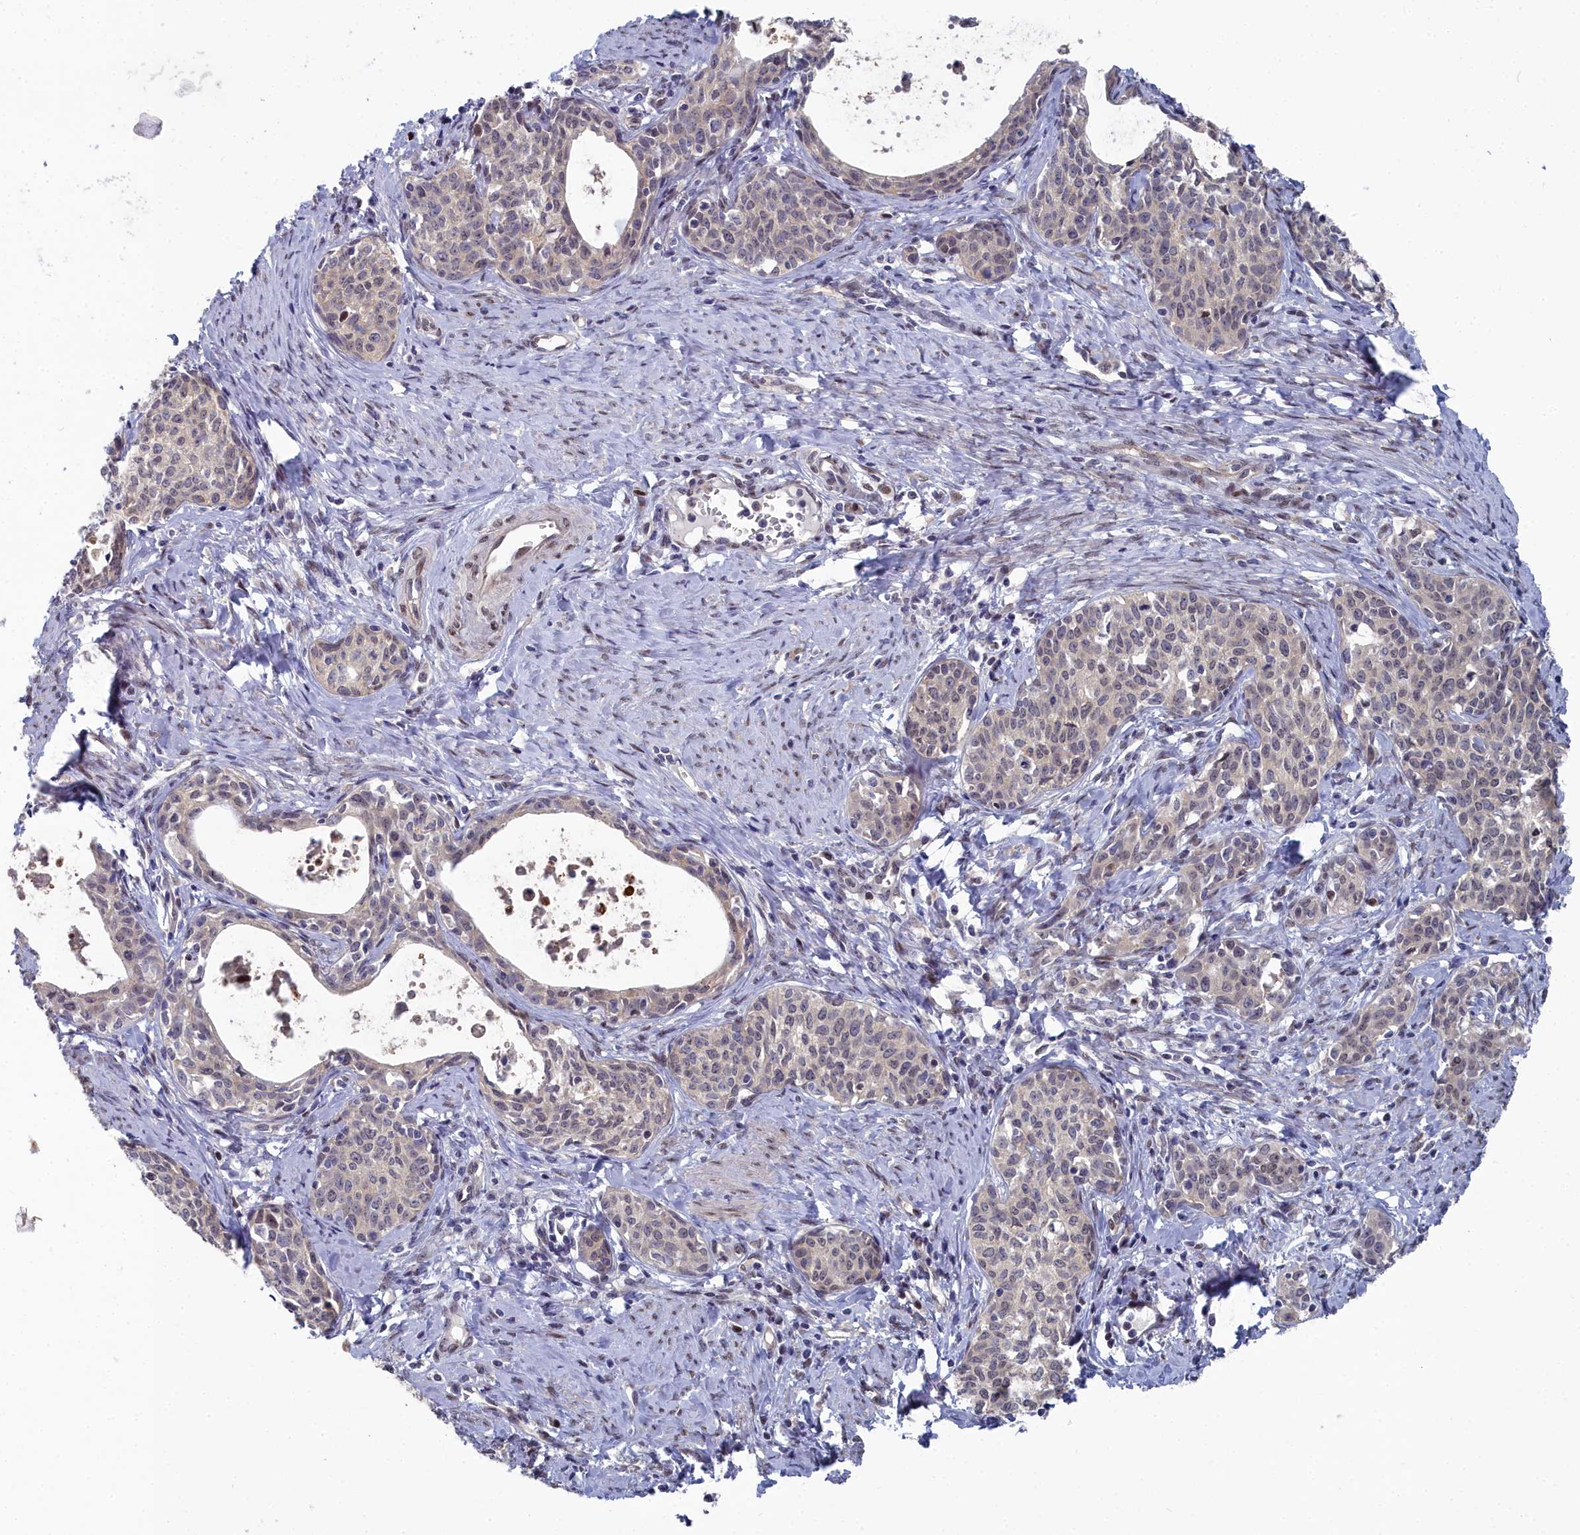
{"staining": {"intensity": "moderate", "quantity": "<25%", "location": "cytoplasmic/membranous"}, "tissue": "cervical cancer", "cell_type": "Tumor cells", "image_type": "cancer", "snomed": [{"axis": "morphology", "description": "Squamous cell carcinoma, NOS"}, {"axis": "topography", "description": "Cervix"}], "caption": "Tumor cells demonstrate moderate cytoplasmic/membranous positivity in about <25% of cells in cervical cancer.", "gene": "RPS27A", "patient": {"sex": "female", "age": 52}}